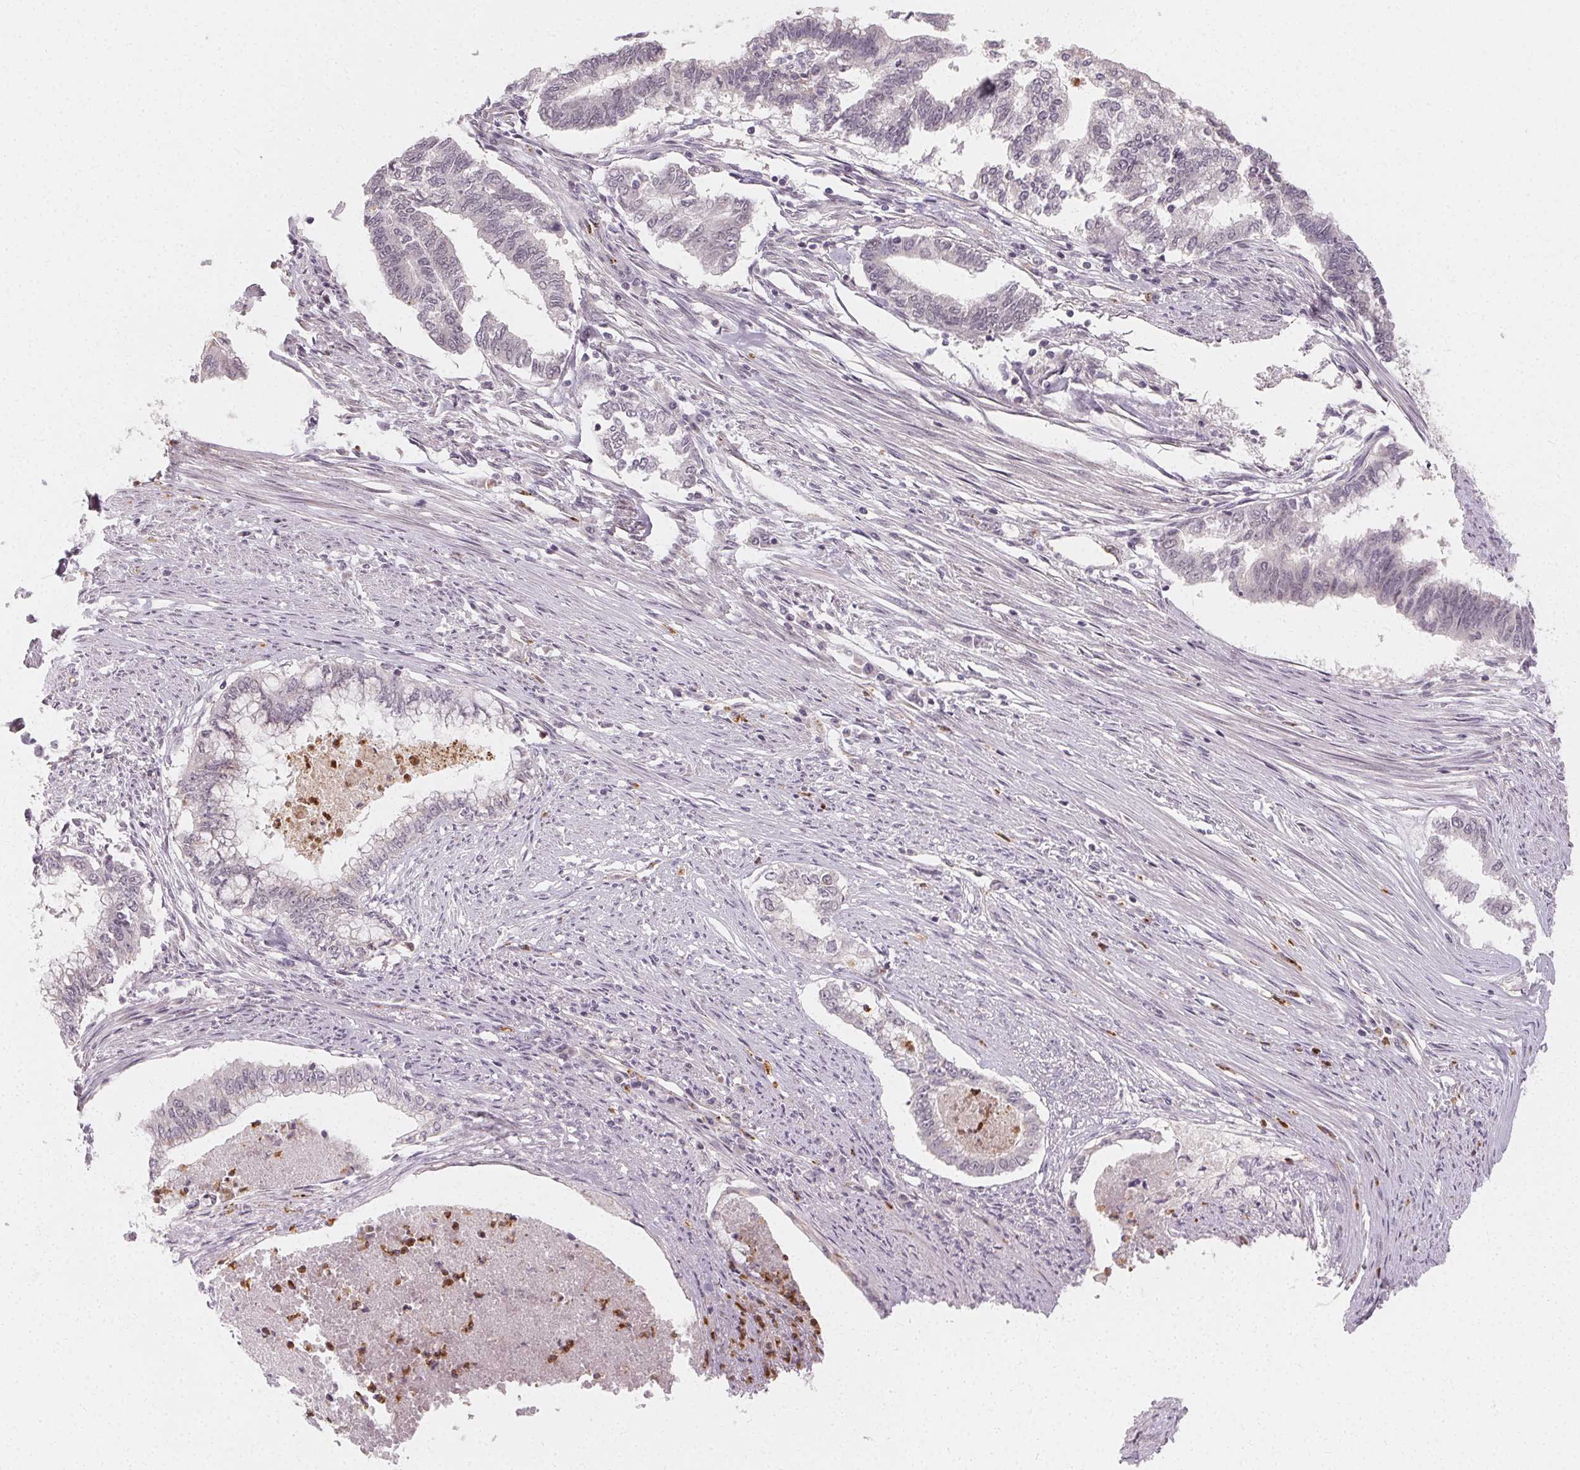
{"staining": {"intensity": "negative", "quantity": "none", "location": "none"}, "tissue": "endometrial cancer", "cell_type": "Tumor cells", "image_type": "cancer", "snomed": [{"axis": "morphology", "description": "Adenocarcinoma, NOS"}, {"axis": "topography", "description": "Endometrium"}], "caption": "High power microscopy histopathology image of an IHC image of endometrial cancer (adenocarcinoma), revealing no significant expression in tumor cells.", "gene": "CLCNKB", "patient": {"sex": "female", "age": 79}}